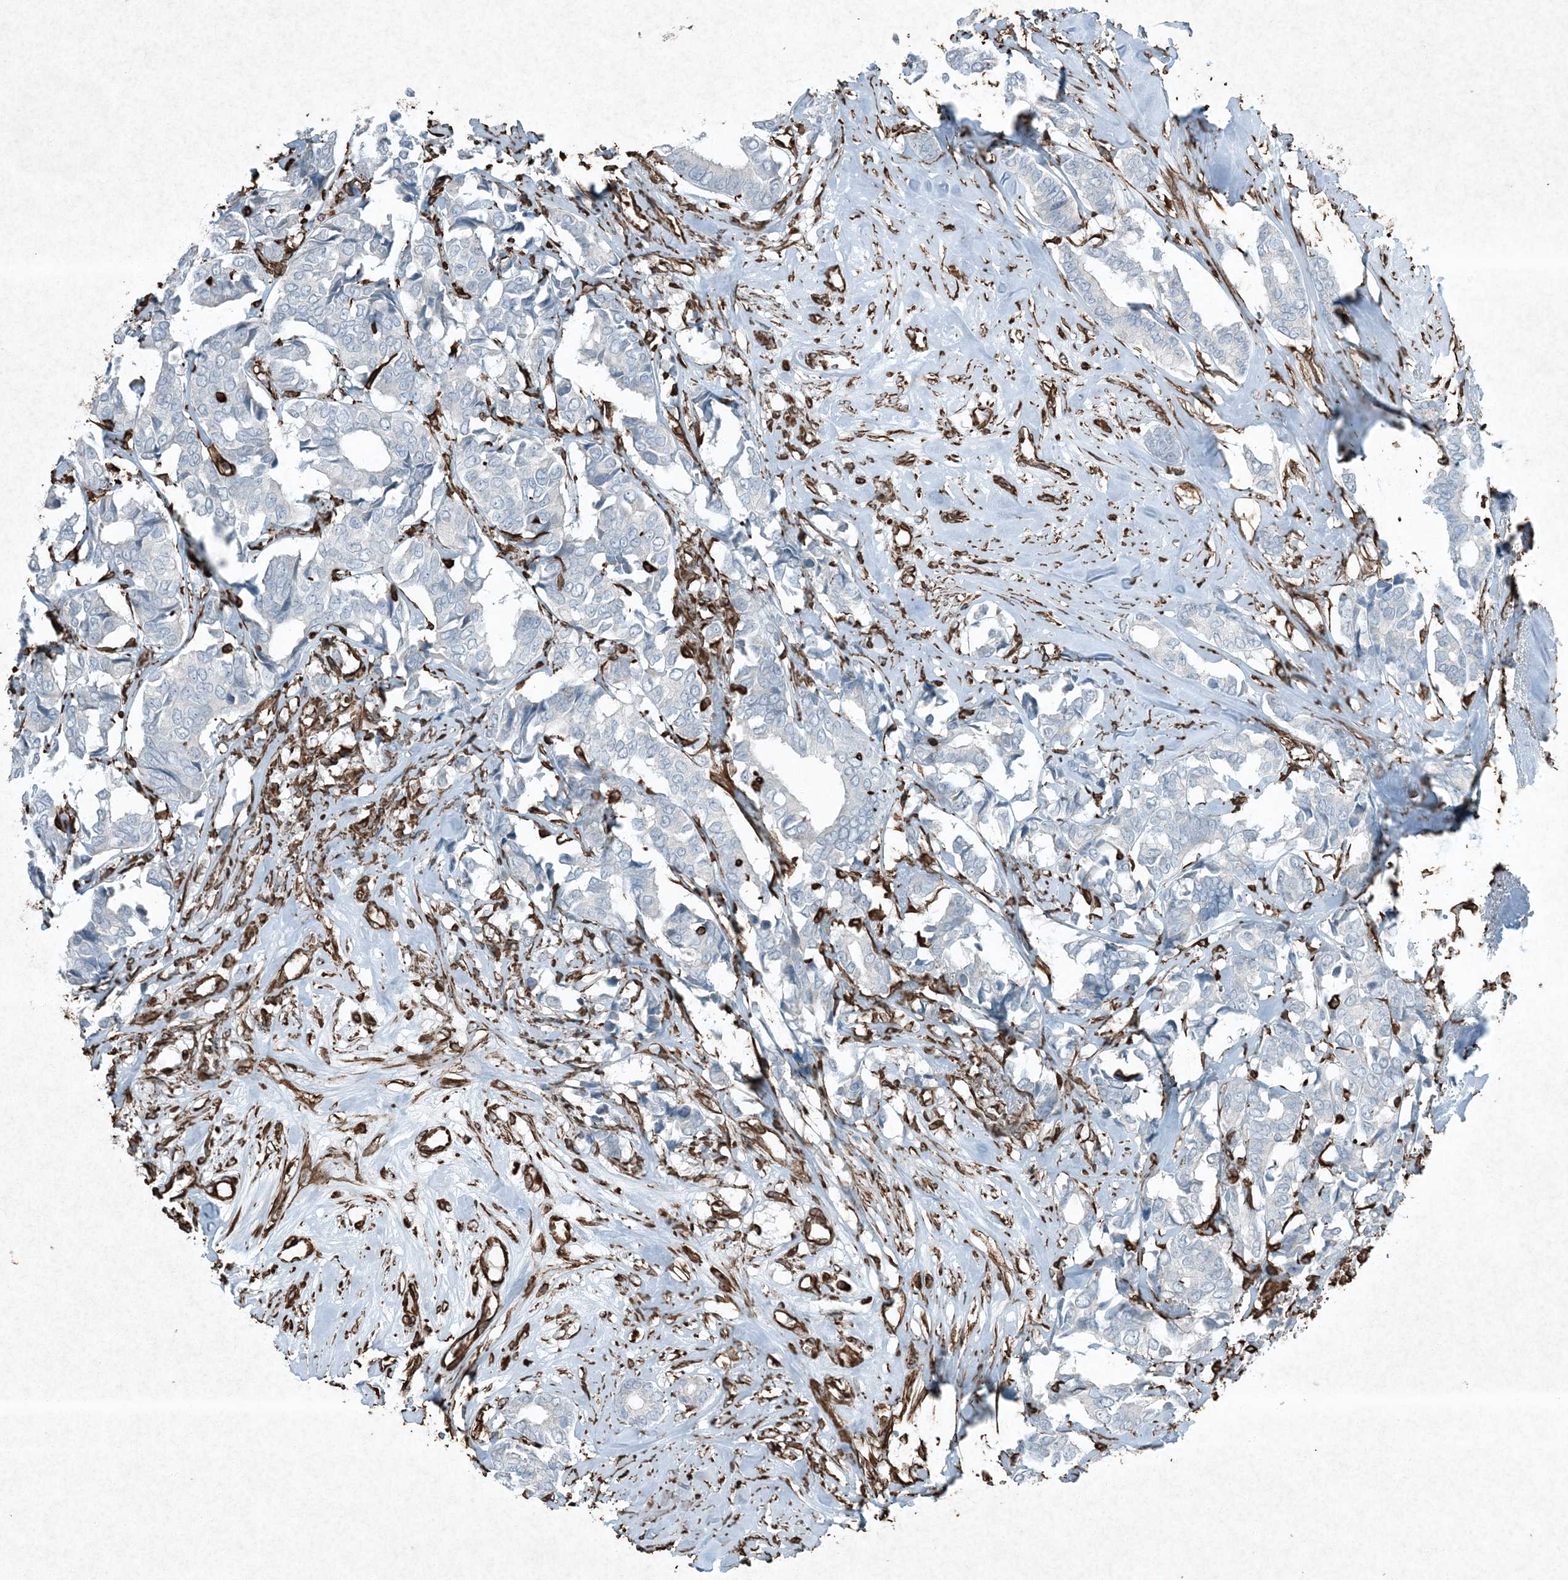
{"staining": {"intensity": "negative", "quantity": "none", "location": "none"}, "tissue": "breast cancer", "cell_type": "Tumor cells", "image_type": "cancer", "snomed": [{"axis": "morphology", "description": "Duct carcinoma"}, {"axis": "topography", "description": "Breast"}], "caption": "DAB (3,3'-diaminobenzidine) immunohistochemical staining of human breast intraductal carcinoma reveals no significant staining in tumor cells.", "gene": "RYK", "patient": {"sex": "female", "age": 87}}